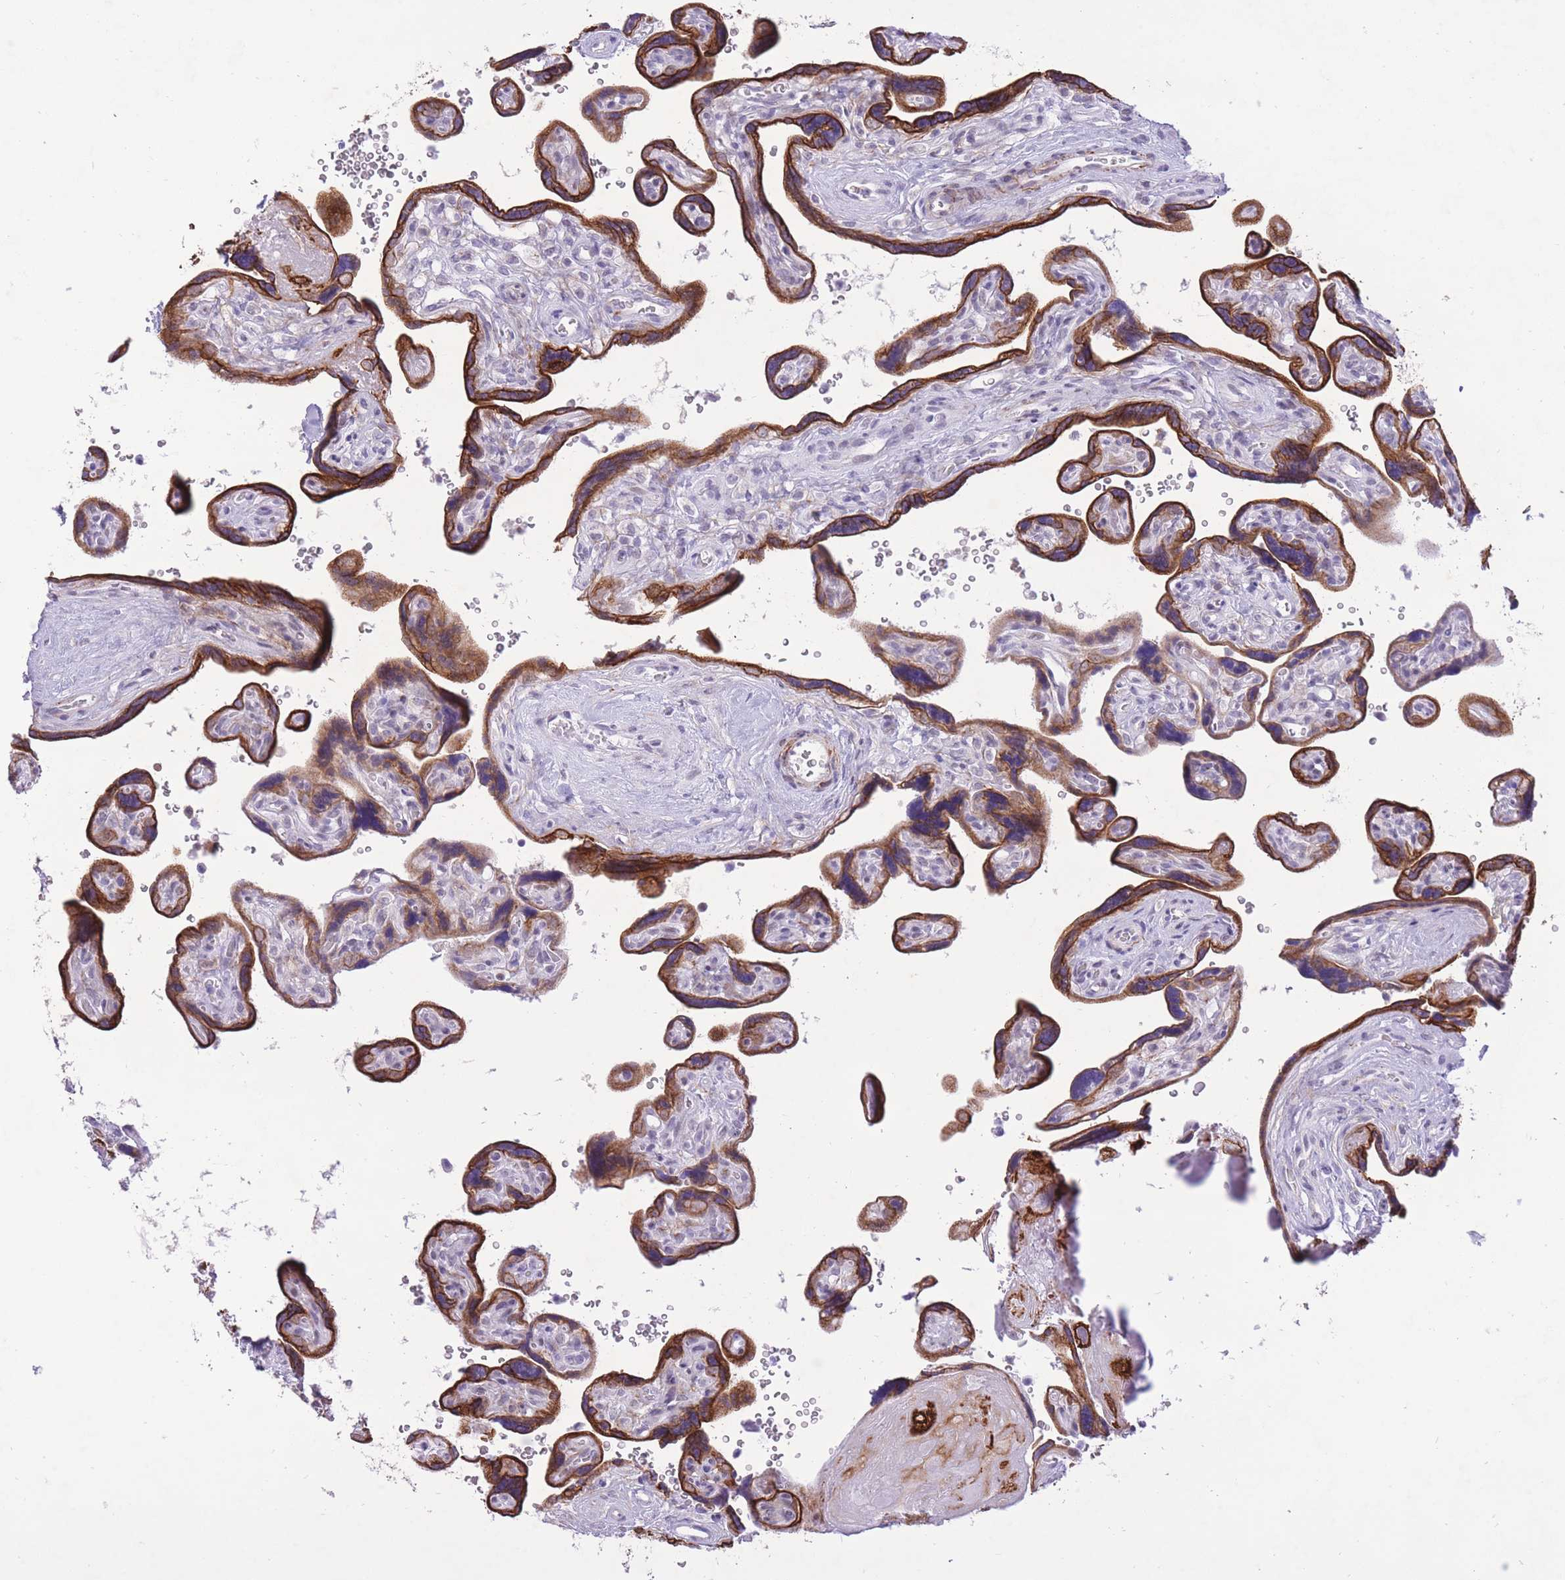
{"staining": {"intensity": "strong", "quantity": ">75%", "location": "cytoplasmic/membranous"}, "tissue": "placenta", "cell_type": "Decidual cells", "image_type": "normal", "snomed": [{"axis": "morphology", "description": "Normal tissue, NOS"}, {"axis": "topography", "description": "Placenta"}], "caption": "A brown stain highlights strong cytoplasmic/membranous staining of a protein in decidual cells of benign human placenta.", "gene": "MEIS3", "patient": {"sex": "female", "age": 39}}